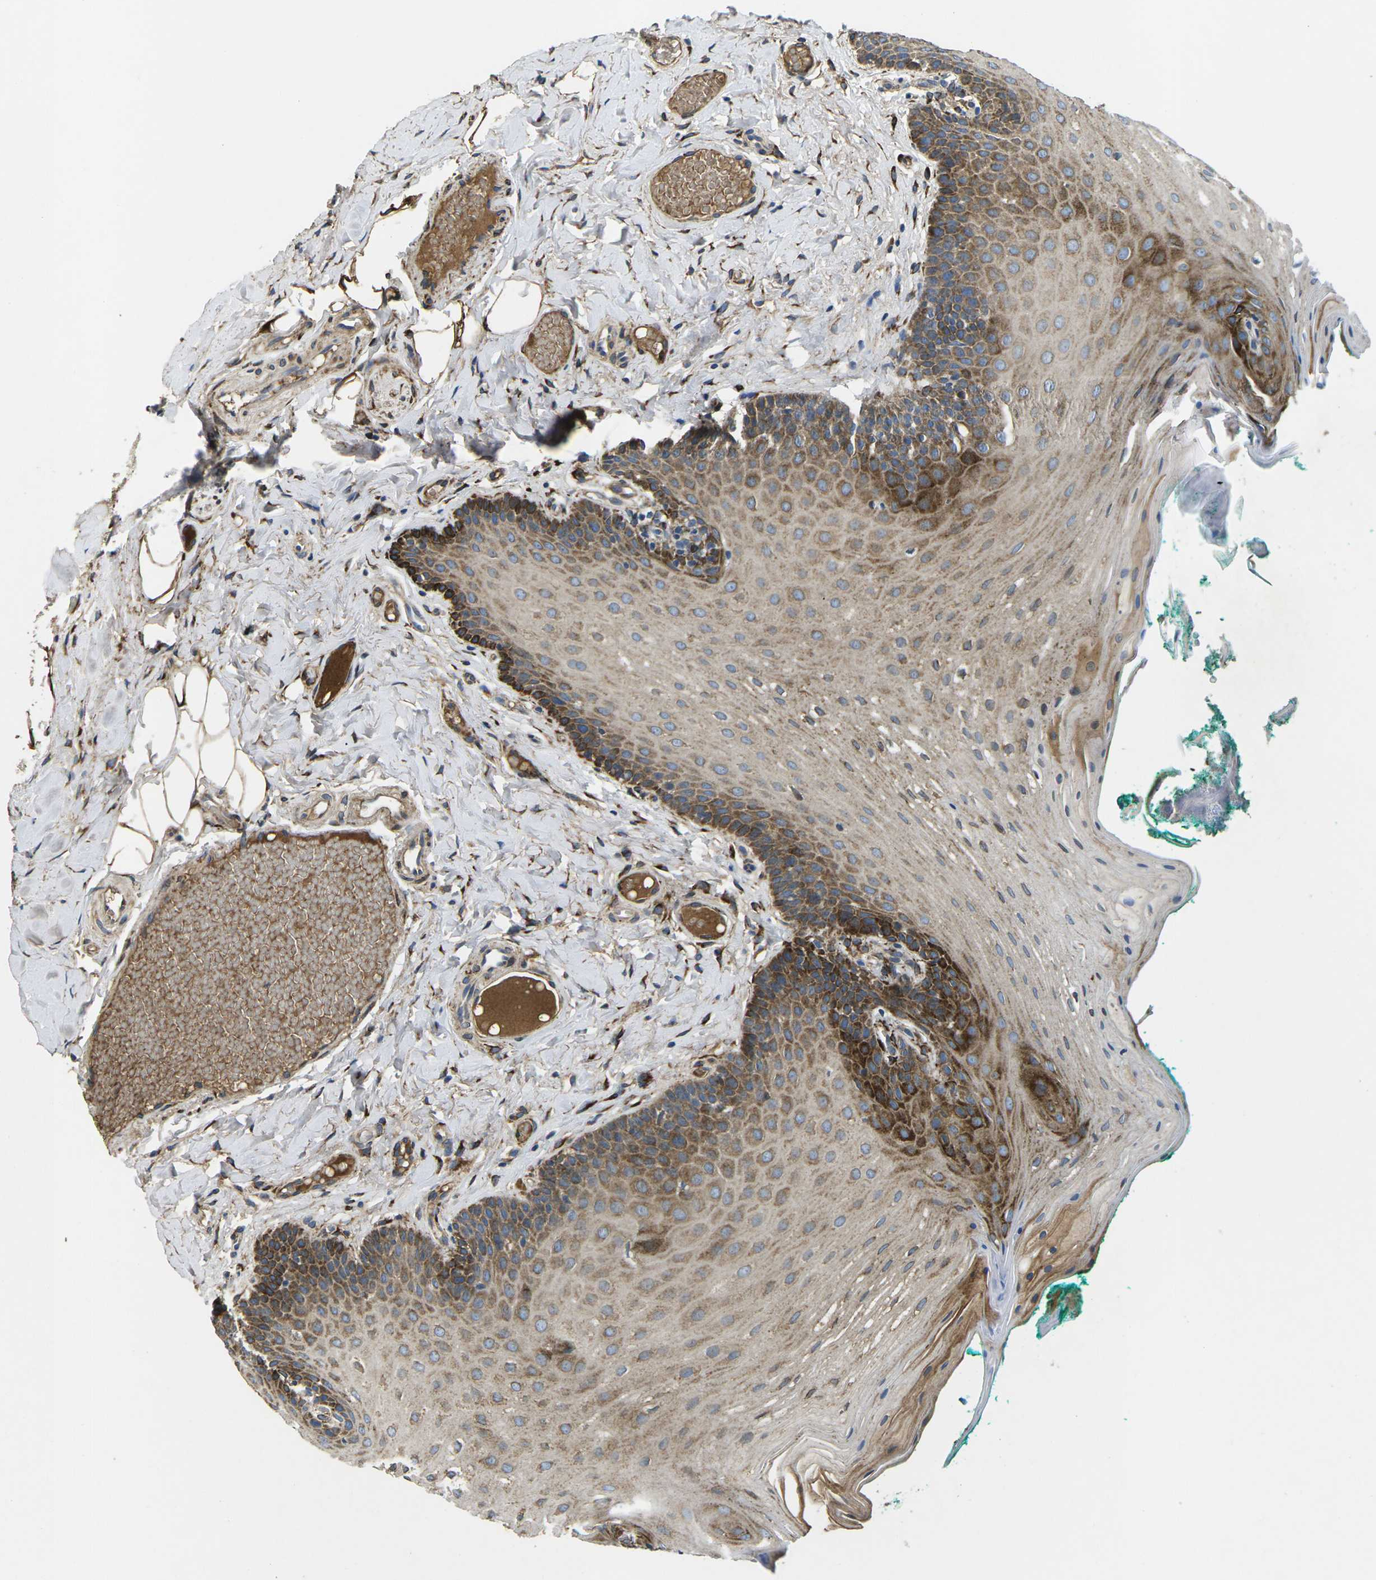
{"staining": {"intensity": "strong", "quantity": "<25%", "location": "cytoplasmic/membranous"}, "tissue": "oral mucosa", "cell_type": "Squamous epithelial cells", "image_type": "normal", "snomed": [{"axis": "morphology", "description": "Normal tissue, NOS"}, {"axis": "topography", "description": "Oral tissue"}], "caption": "Squamous epithelial cells show medium levels of strong cytoplasmic/membranous staining in approximately <25% of cells in normal human oral mucosa.", "gene": "PDZD8", "patient": {"sex": "male", "age": 58}}